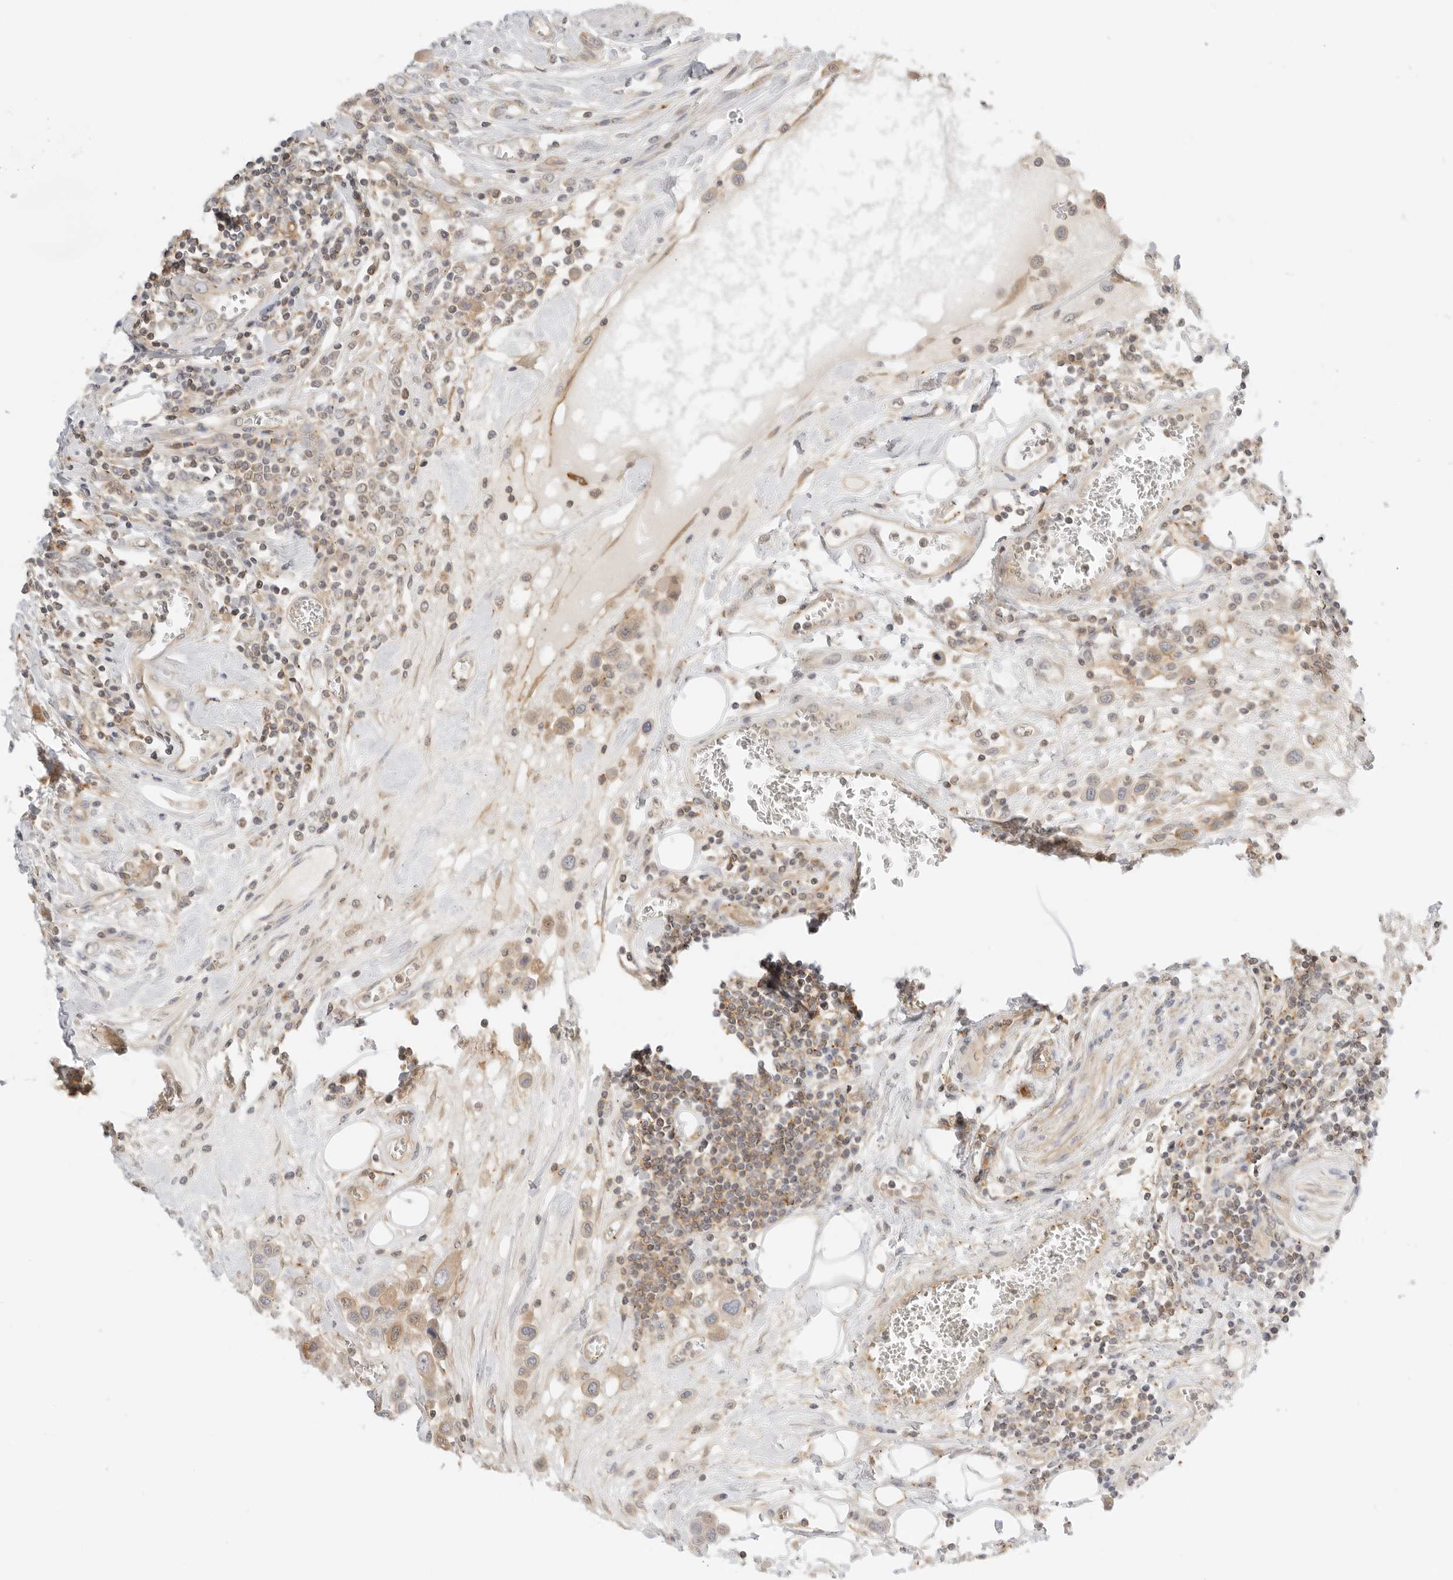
{"staining": {"intensity": "weak", "quantity": ">75%", "location": "cytoplasmic/membranous"}, "tissue": "urothelial cancer", "cell_type": "Tumor cells", "image_type": "cancer", "snomed": [{"axis": "morphology", "description": "Urothelial carcinoma, High grade"}, {"axis": "topography", "description": "Urinary bladder"}], "caption": "Immunohistochemical staining of human urothelial cancer reveals low levels of weak cytoplasmic/membranous protein positivity in about >75% of tumor cells. Using DAB (3,3'-diaminobenzidine) (brown) and hematoxylin (blue) stains, captured at high magnification using brightfield microscopy.", "gene": "OSCP1", "patient": {"sex": "male", "age": 50}}